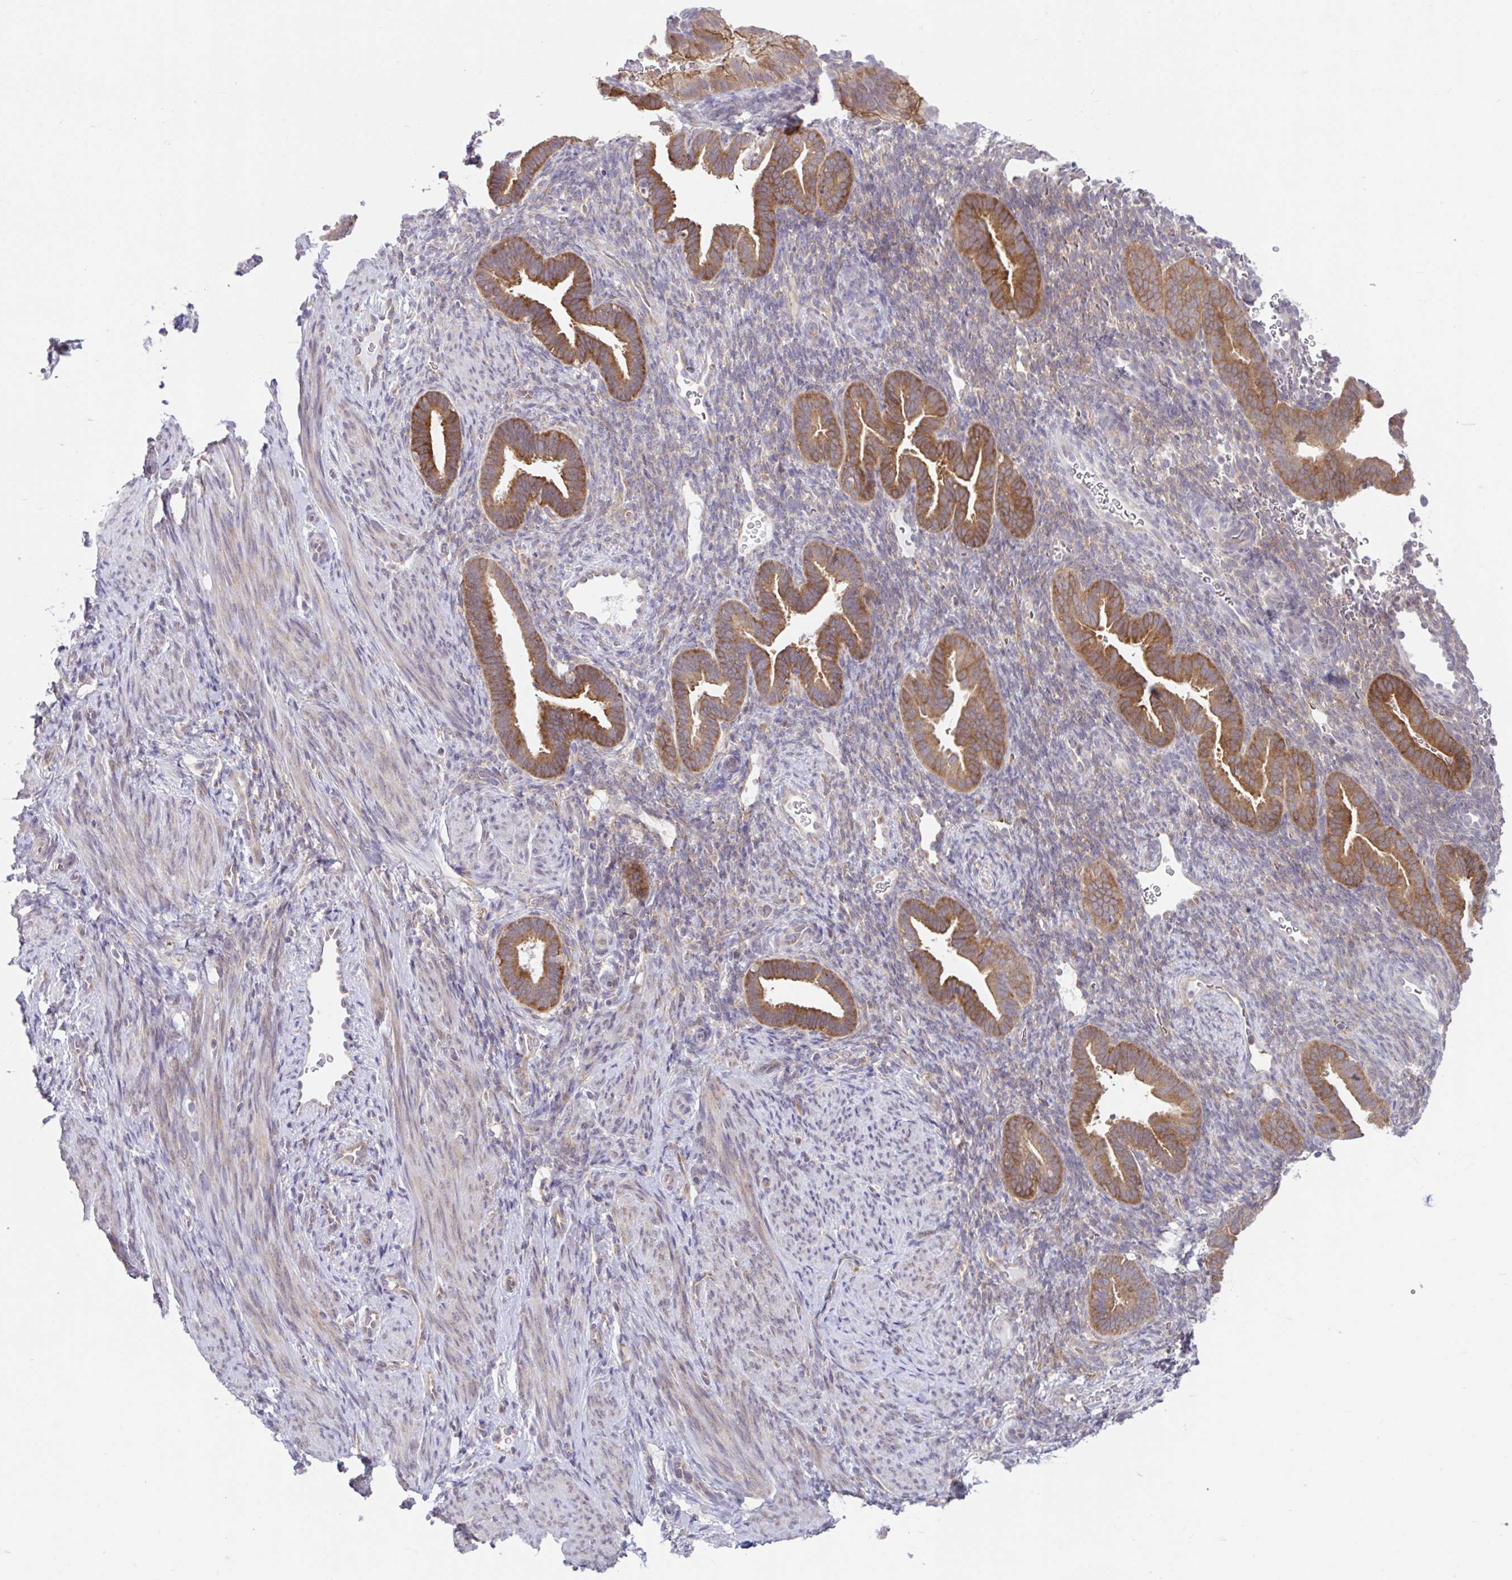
{"staining": {"intensity": "weak", "quantity": "<25%", "location": "cytoplasmic/membranous"}, "tissue": "endometrium", "cell_type": "Cells in endometrial stroma", "image_type": "normal", "snomed": [{"axis": "morphology", "description": "Normal tissue, NOS"}, {"axis": "topography", "description": "Endometrium"}], "caption": "There is no significant positivity in cells in endometrial stroma of endometrium. (DAB (3,3'-diaminobenzidine) immunohistochemistry (IHC) with hematoxylin counter stain).", "gene": "RALBP1", "patient": {"sex": "female", "age": 34}}